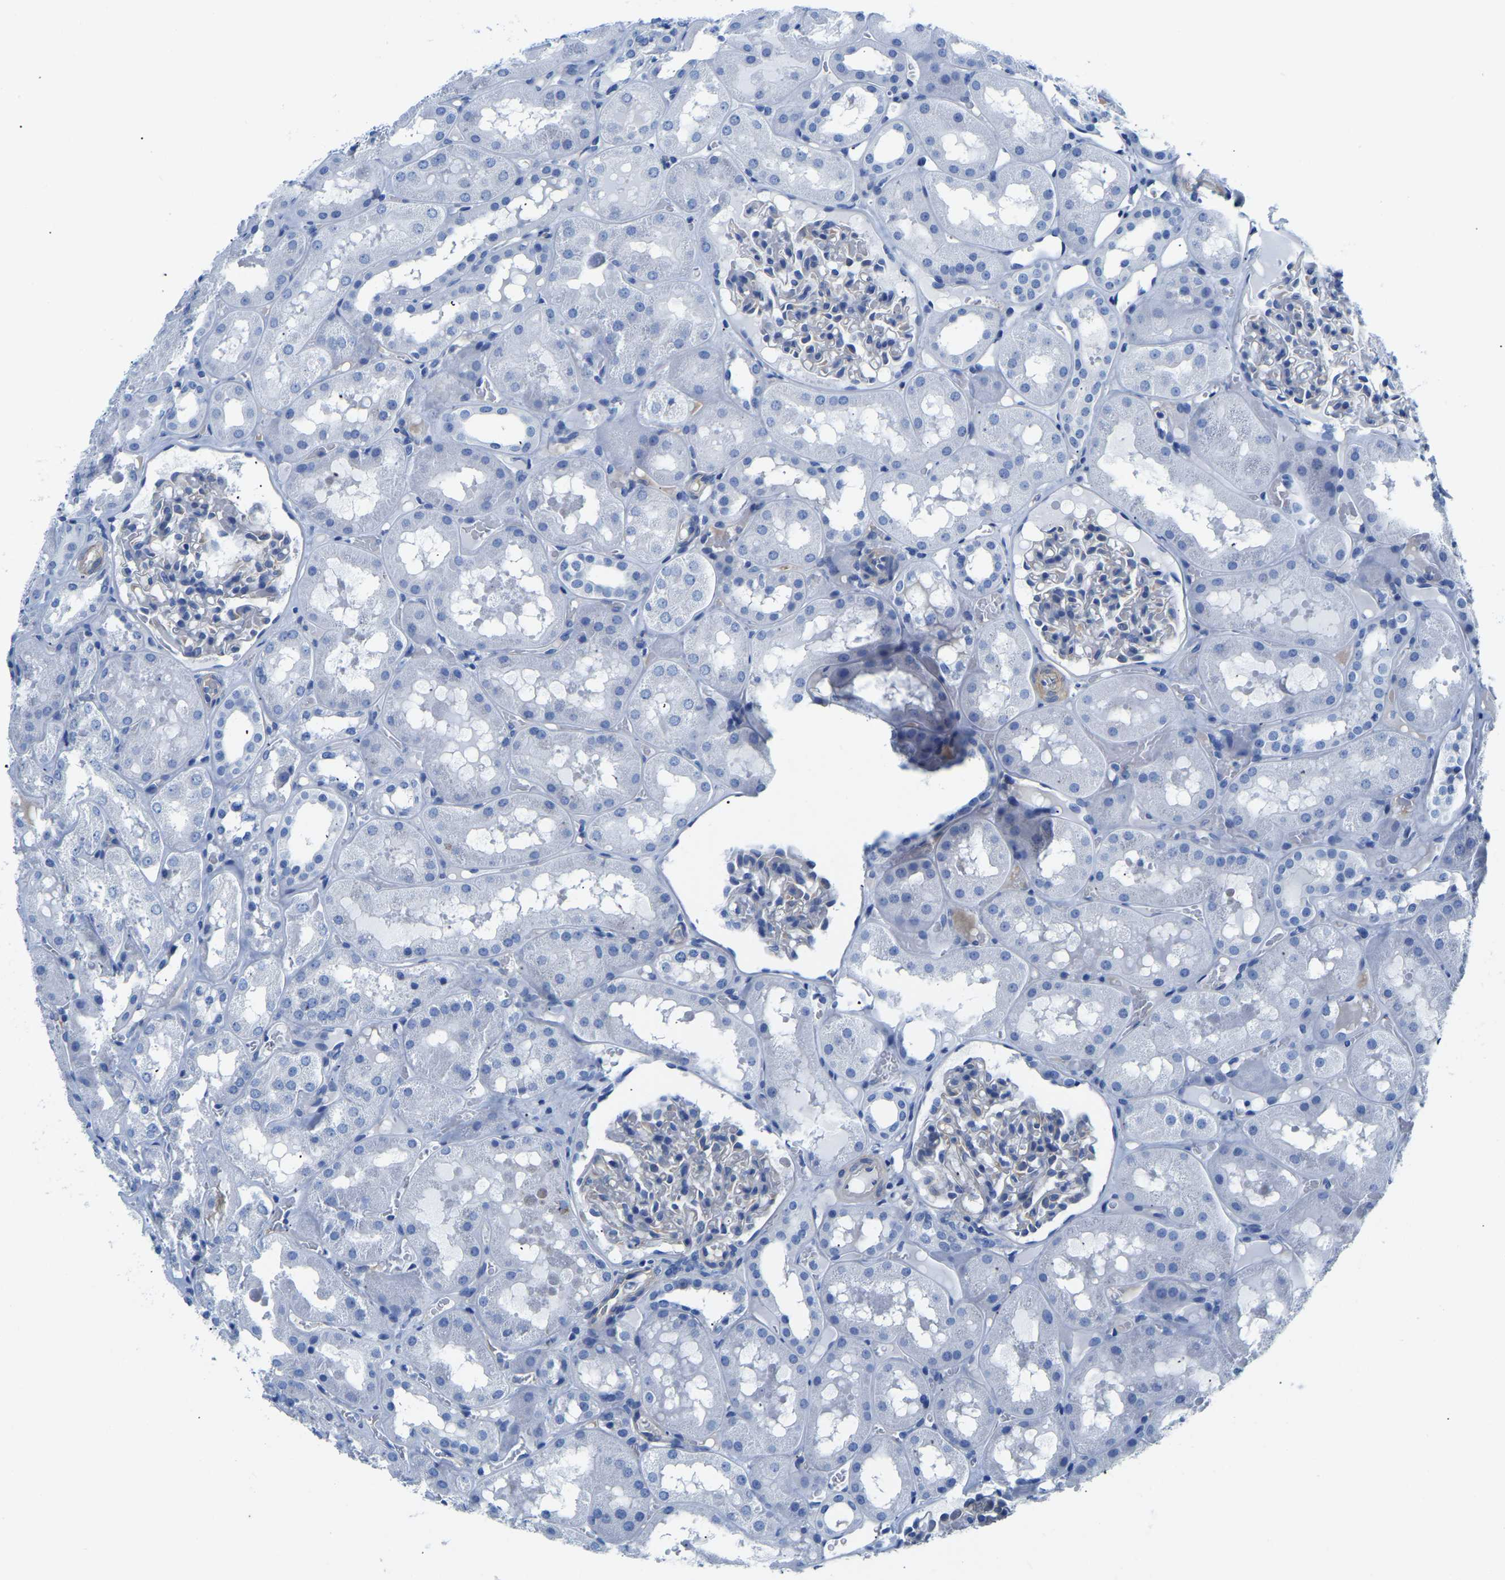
{"staining": {"intensity": "negative", "quantity": "none", "location": "none"}, "tissue": "kidney", "cell_type": "Cells in glomeruli", "image_type": "normal", "snomed": [{"axis": "morphology", "description": "Normal tissue, NOS"}, {"axis": "topography", "description": "Kidney"}, {"axis": "topography", "description": "Urinary bladder"}], "caption": "Micrograph shows no significant protein staining in cells in glomeruli of benign kidney.", "gene": "UPK3A", "patient": {"sex": "male", "age": 16}}